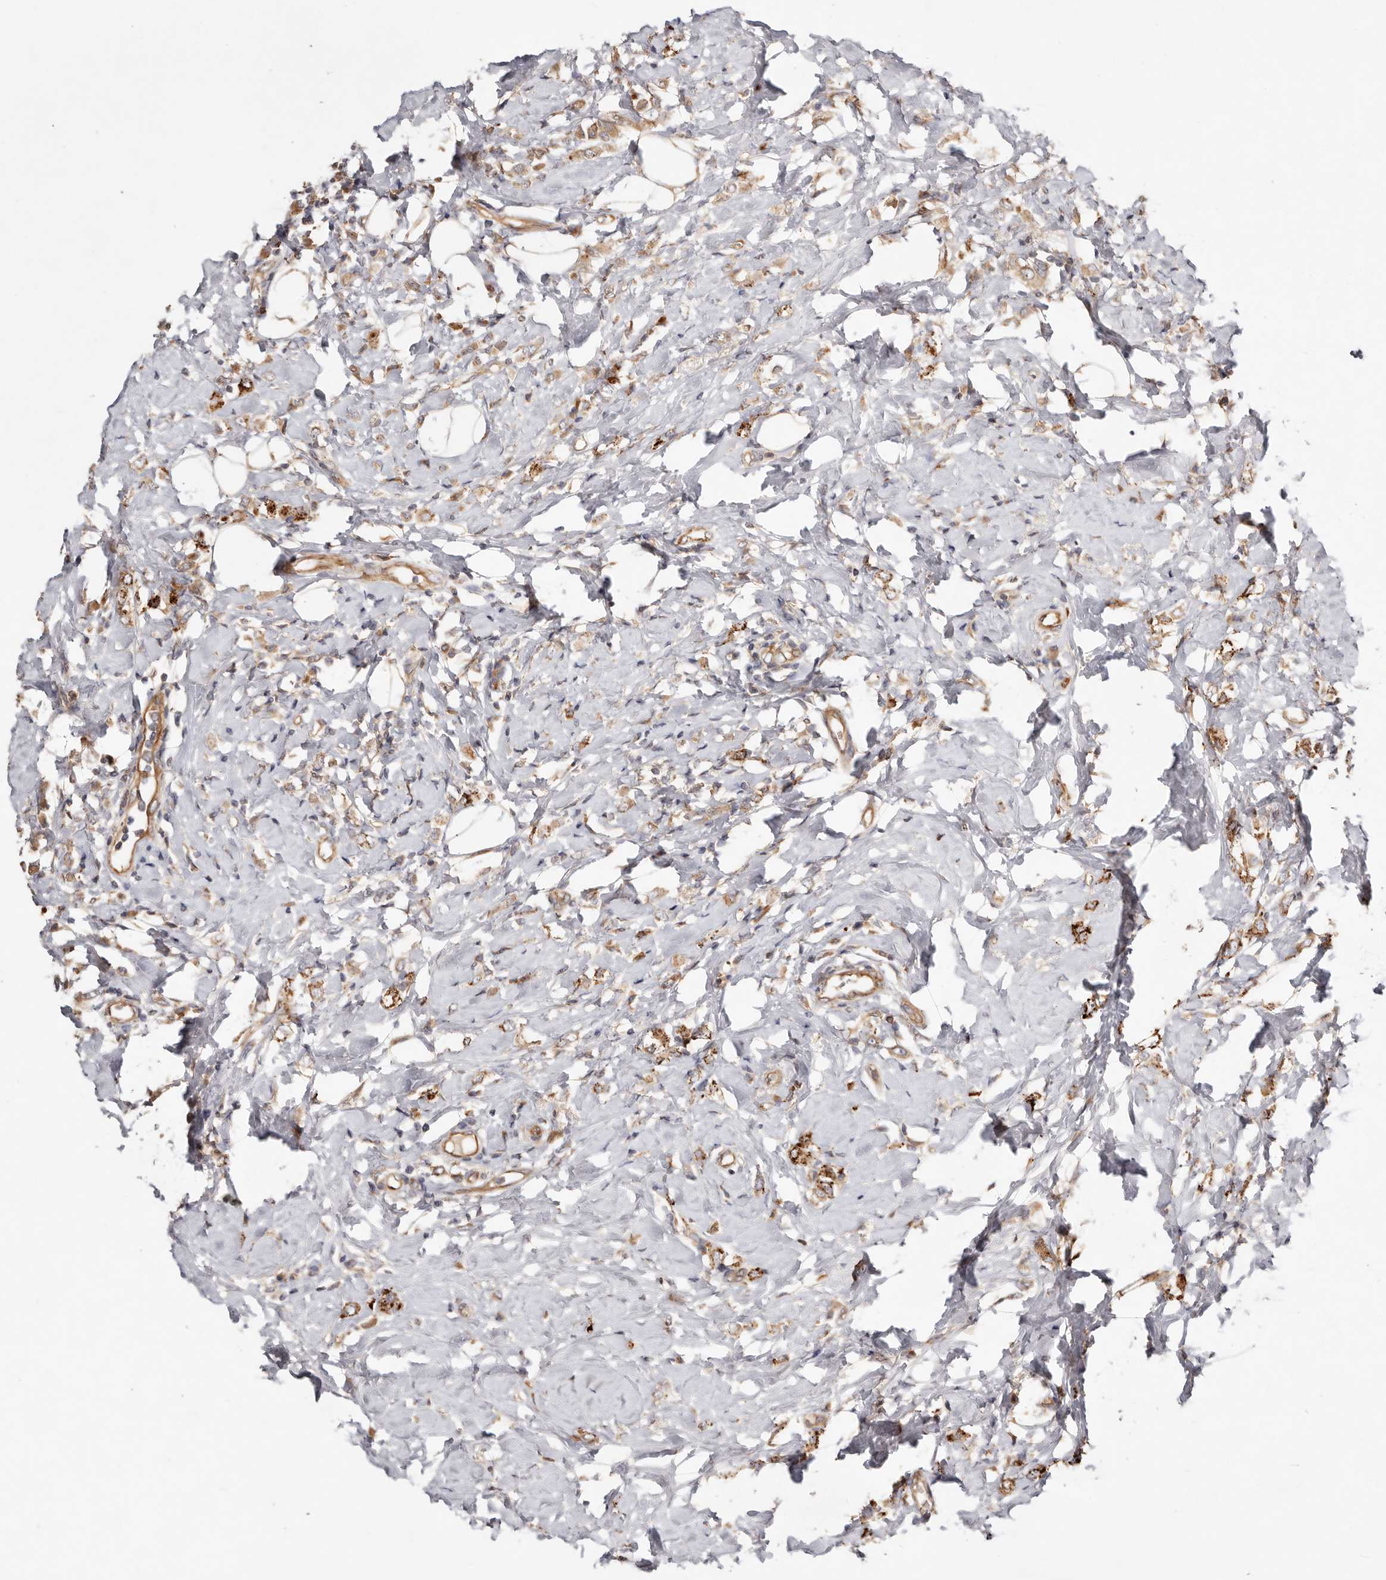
{"staining": {"intensity": "moderate", "quantity": ">75%", "location": "cytoplasmic/membranous"}, "tissue": "breast cancer", "cell_type": "Tumor cells", "image_type": "cancer", "snomed": [{"axis": "morphology", "description": "Lobular carcinoma"}, {"axis": "topography", "description": "Breast"}], "caption": "Breast cancer (lobular carcinoma) was stained to show a protein in brown. There is medium levels of moderate cytoplasmic/membranous positivity in about >75% of tumor cells.", "gene": "MACF1", "patient": {"sex": "female", "age": 47}}